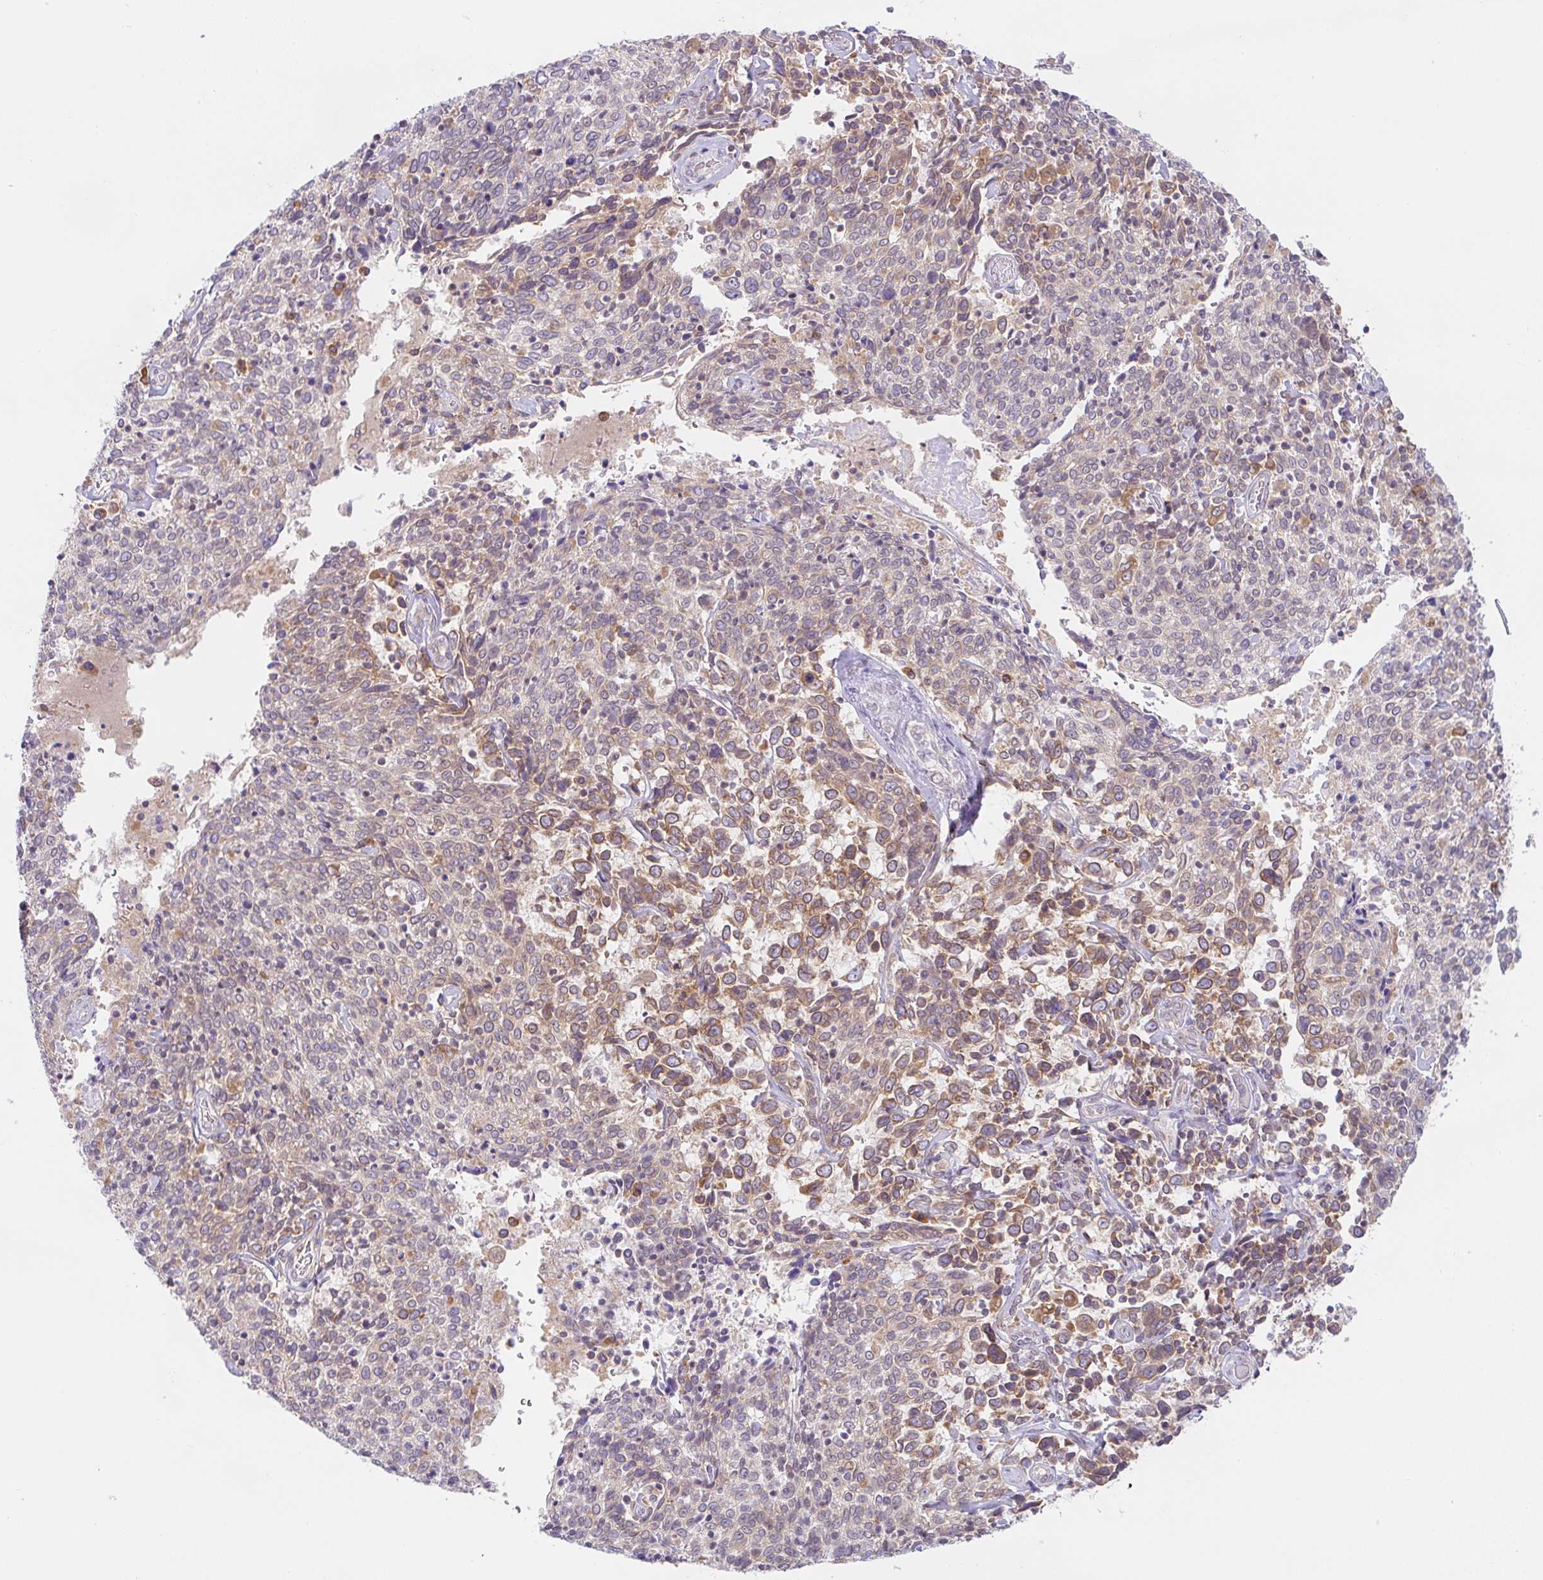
{"staining": {"intensity": "moderate", "quantity": "<25%", "location": "cytoplasmic/membranous"}, "tissue": "cervical cancer", "cell_type": "Tumor cells", "image_type": "cancer", "snomed": [{"axis": "morphology", "description": "Squamous cell carcinoma, NOS"}, {"axis": "topography", "description": "Cervix"}], "caption": "Cervical squamous cell carcinoma stained for a protein (brown) shows moderate cytoplasmic/membranous positive expression in about <25% of tumor cells.", "gene": "DERL2", "patient": {"sex": "female", "age": 46}}